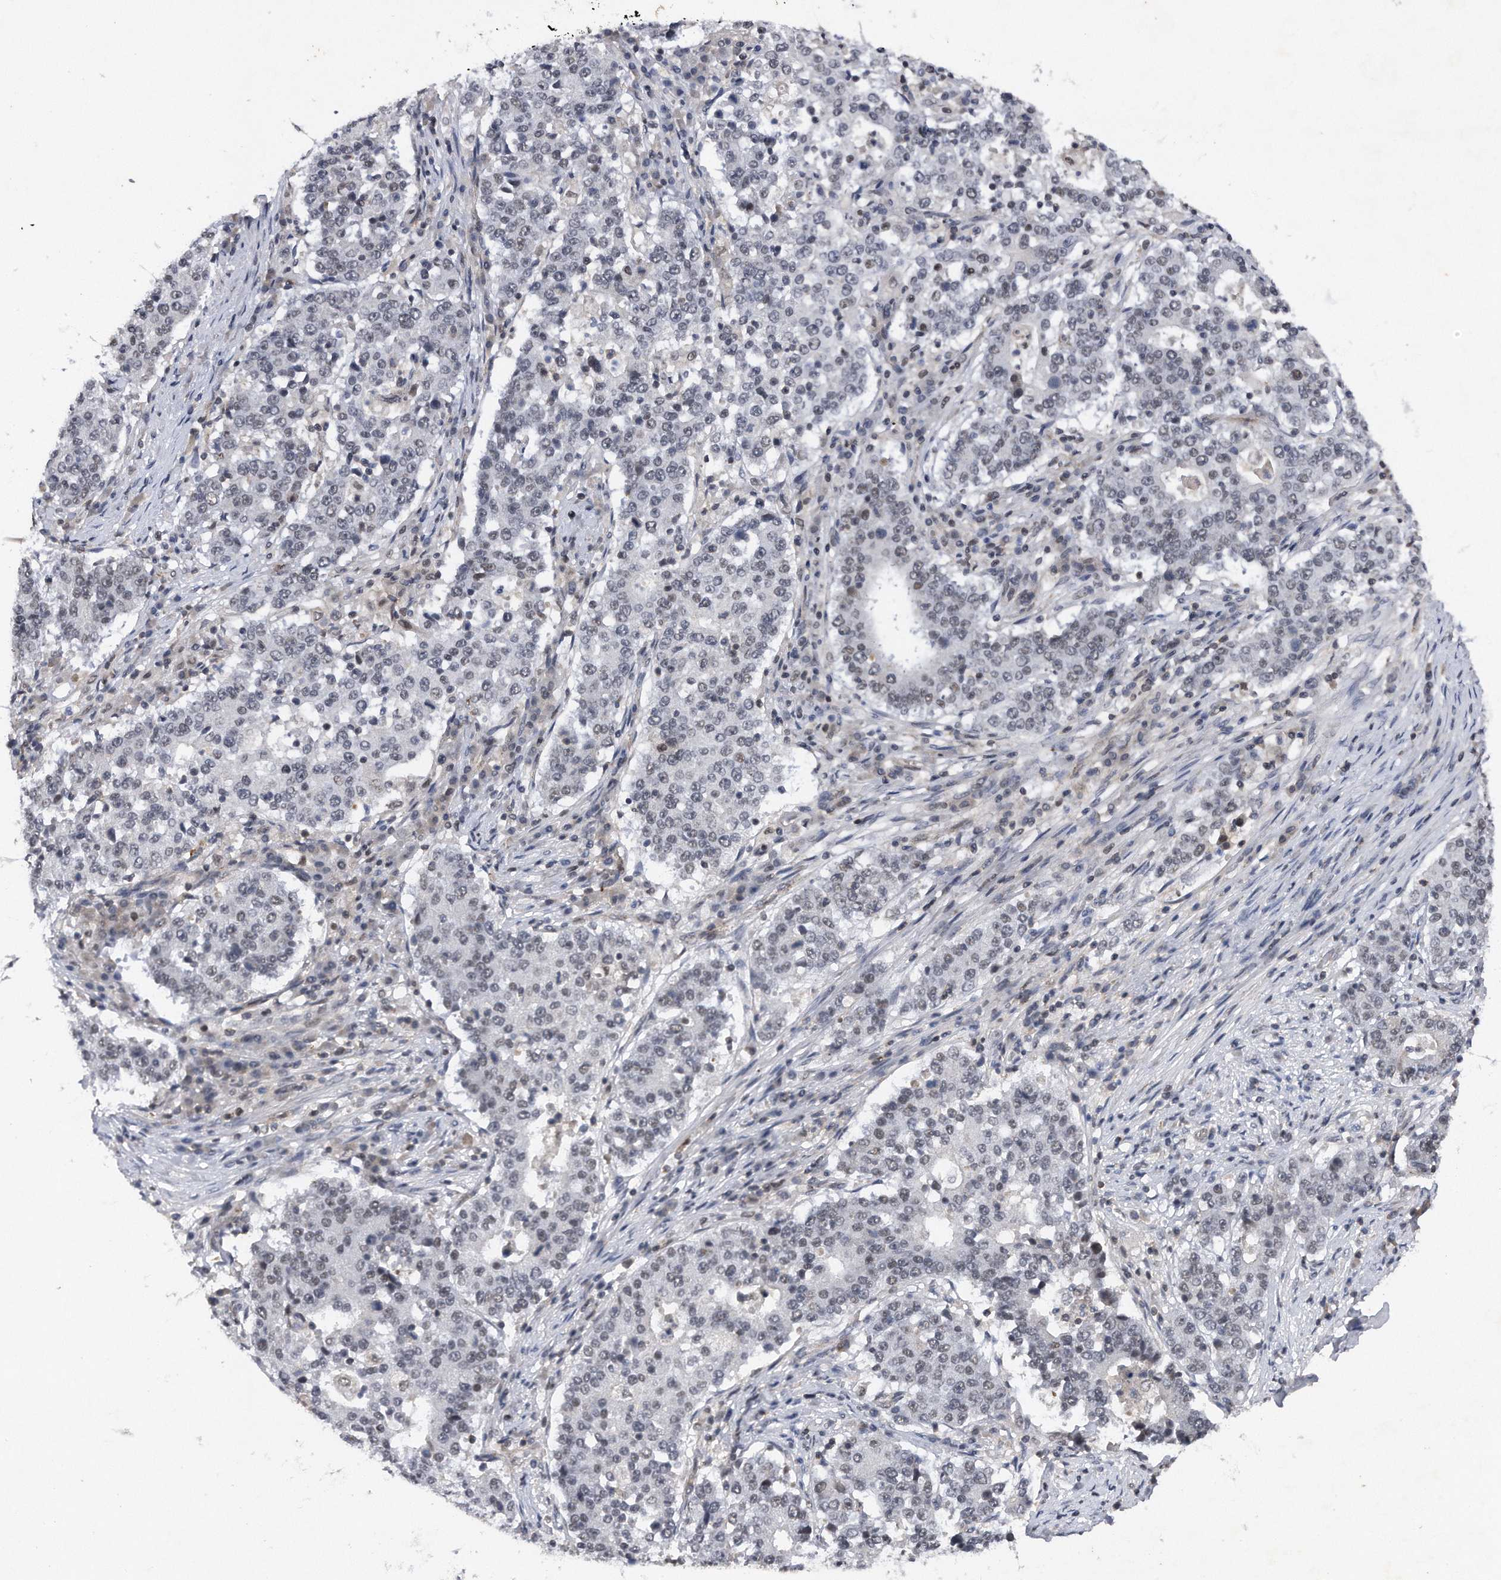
{"staining": {"intensity": "weak", "quantity": "<25%", "location": "nuclear"}, "tissue": "stomach cancer", "cell_type": "Tumor cells", "image_type": "cancer", "snomed": [{"axis": "morphology", "description": "Adenocarcinoma, NOS"}, {"axis": "topography", "description": "Stomach"}], "caption": "High magnification brightfield microscopy of stomach cancer stained with DAB (3,3'-diaminobenzidine) (brown) and counterstained with hematoxylin (blue): tumor cells show no significant staining. (IHC, brightfield microscopy, high magnification).", "gene": "VIRMA", "patient": {"sex": "male", "age": 59}}